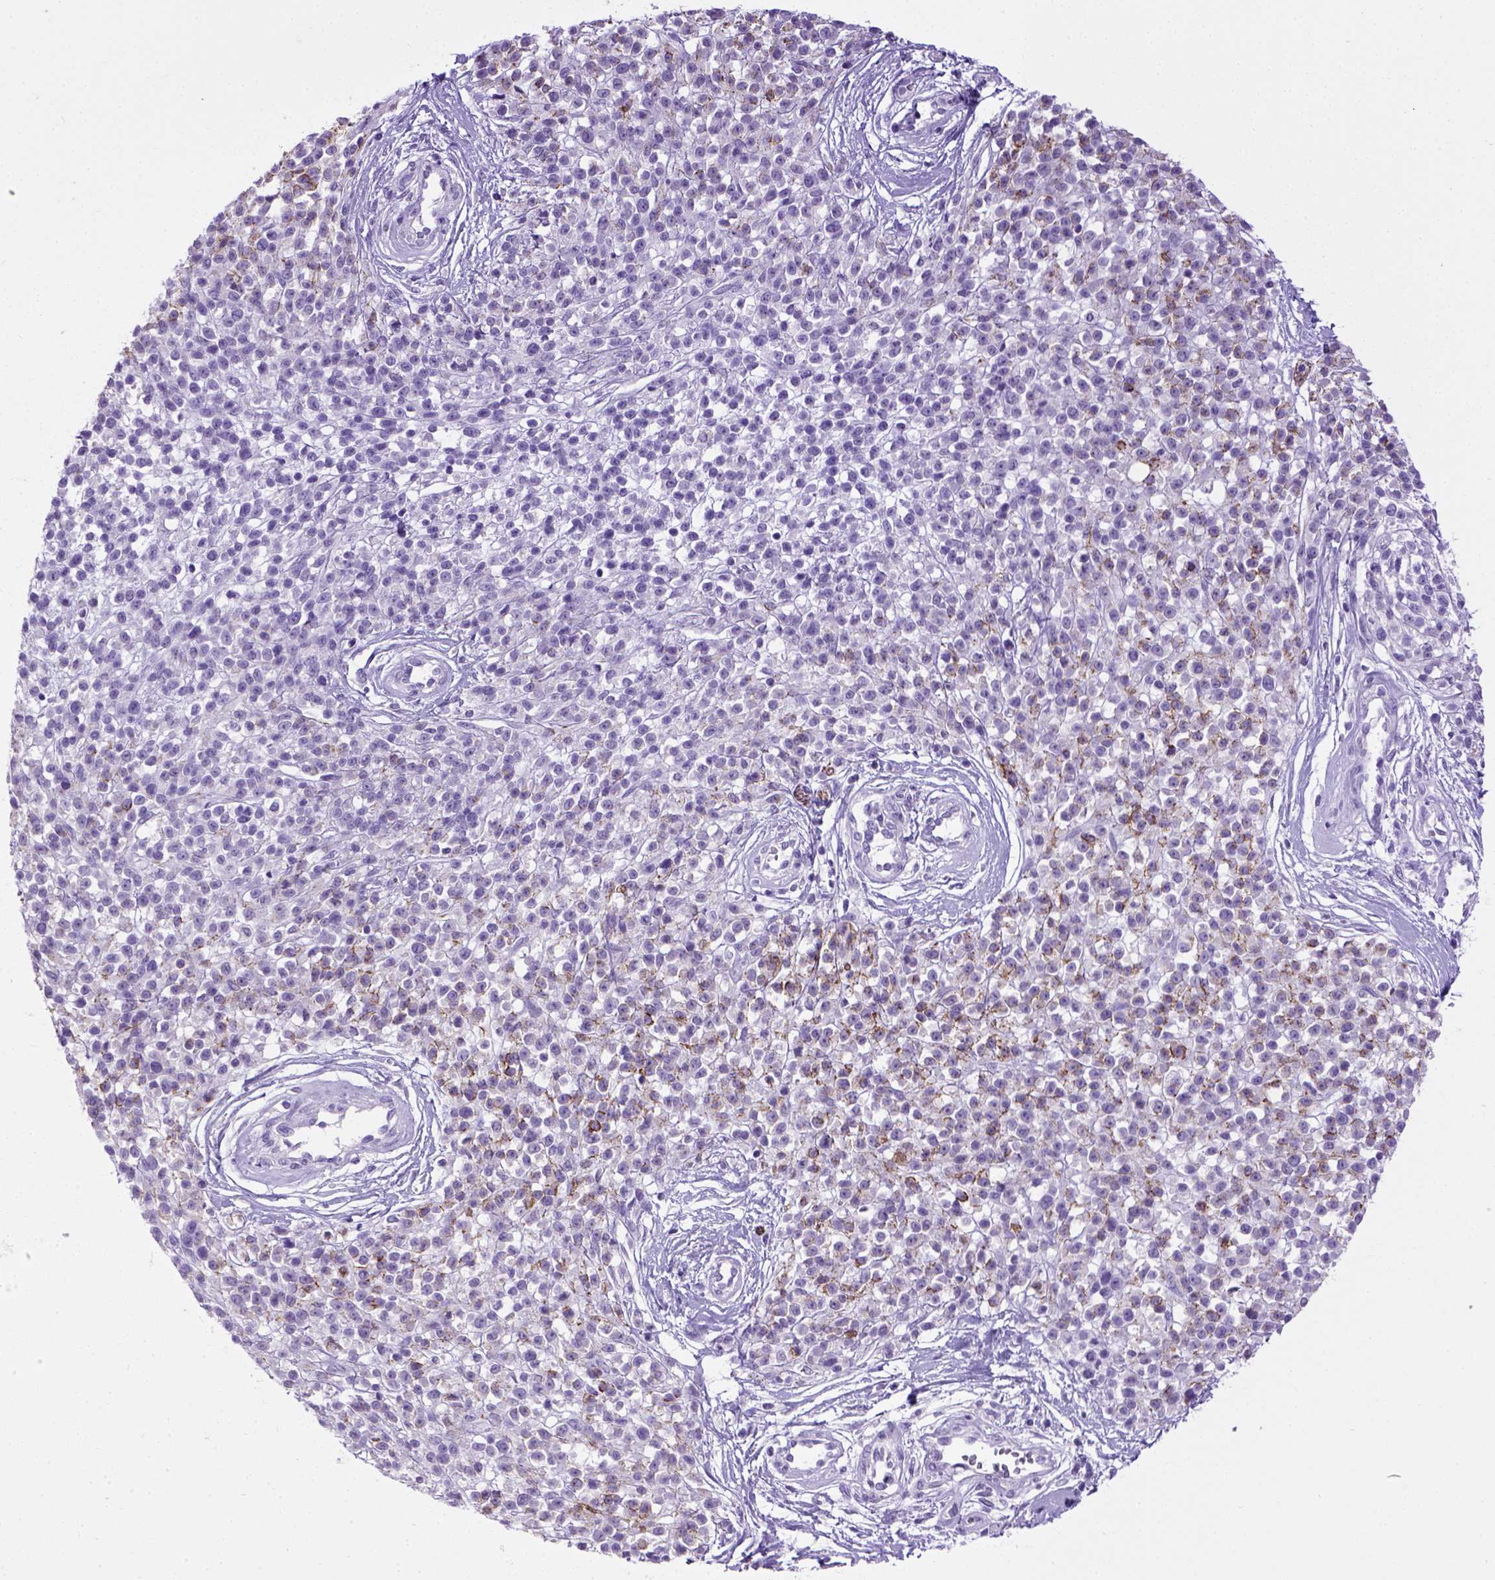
{"staining": {"intensity": "moderate", "quantity": "25%-75%", "location": "cytoplasmic/membranous"}, "tissue": "melanoma", "cell_type": "Tumor cells", "image_type": "cancer", "snomed": [{"axis": "morphology", "description": "Malignant melanoma, NOS"}, {"axis": "topography", "description": "Skin"}, {"axis": "topography", "description": "Skin of trunk"}], "caption": "DAB (3,3'-diaminobenzidine) immunohistochemical staining of malignant melanoma reveals moderate cytoplasmic/membranous protein positivity in approximately 25%-75% of tumor cells. (DAB (3,3'-diaminobenzidine) IHC, brown staining for protein, blue staining for nuclei).", "gene": "CDH1", "patient": {"sex": "male", "age": 74}}